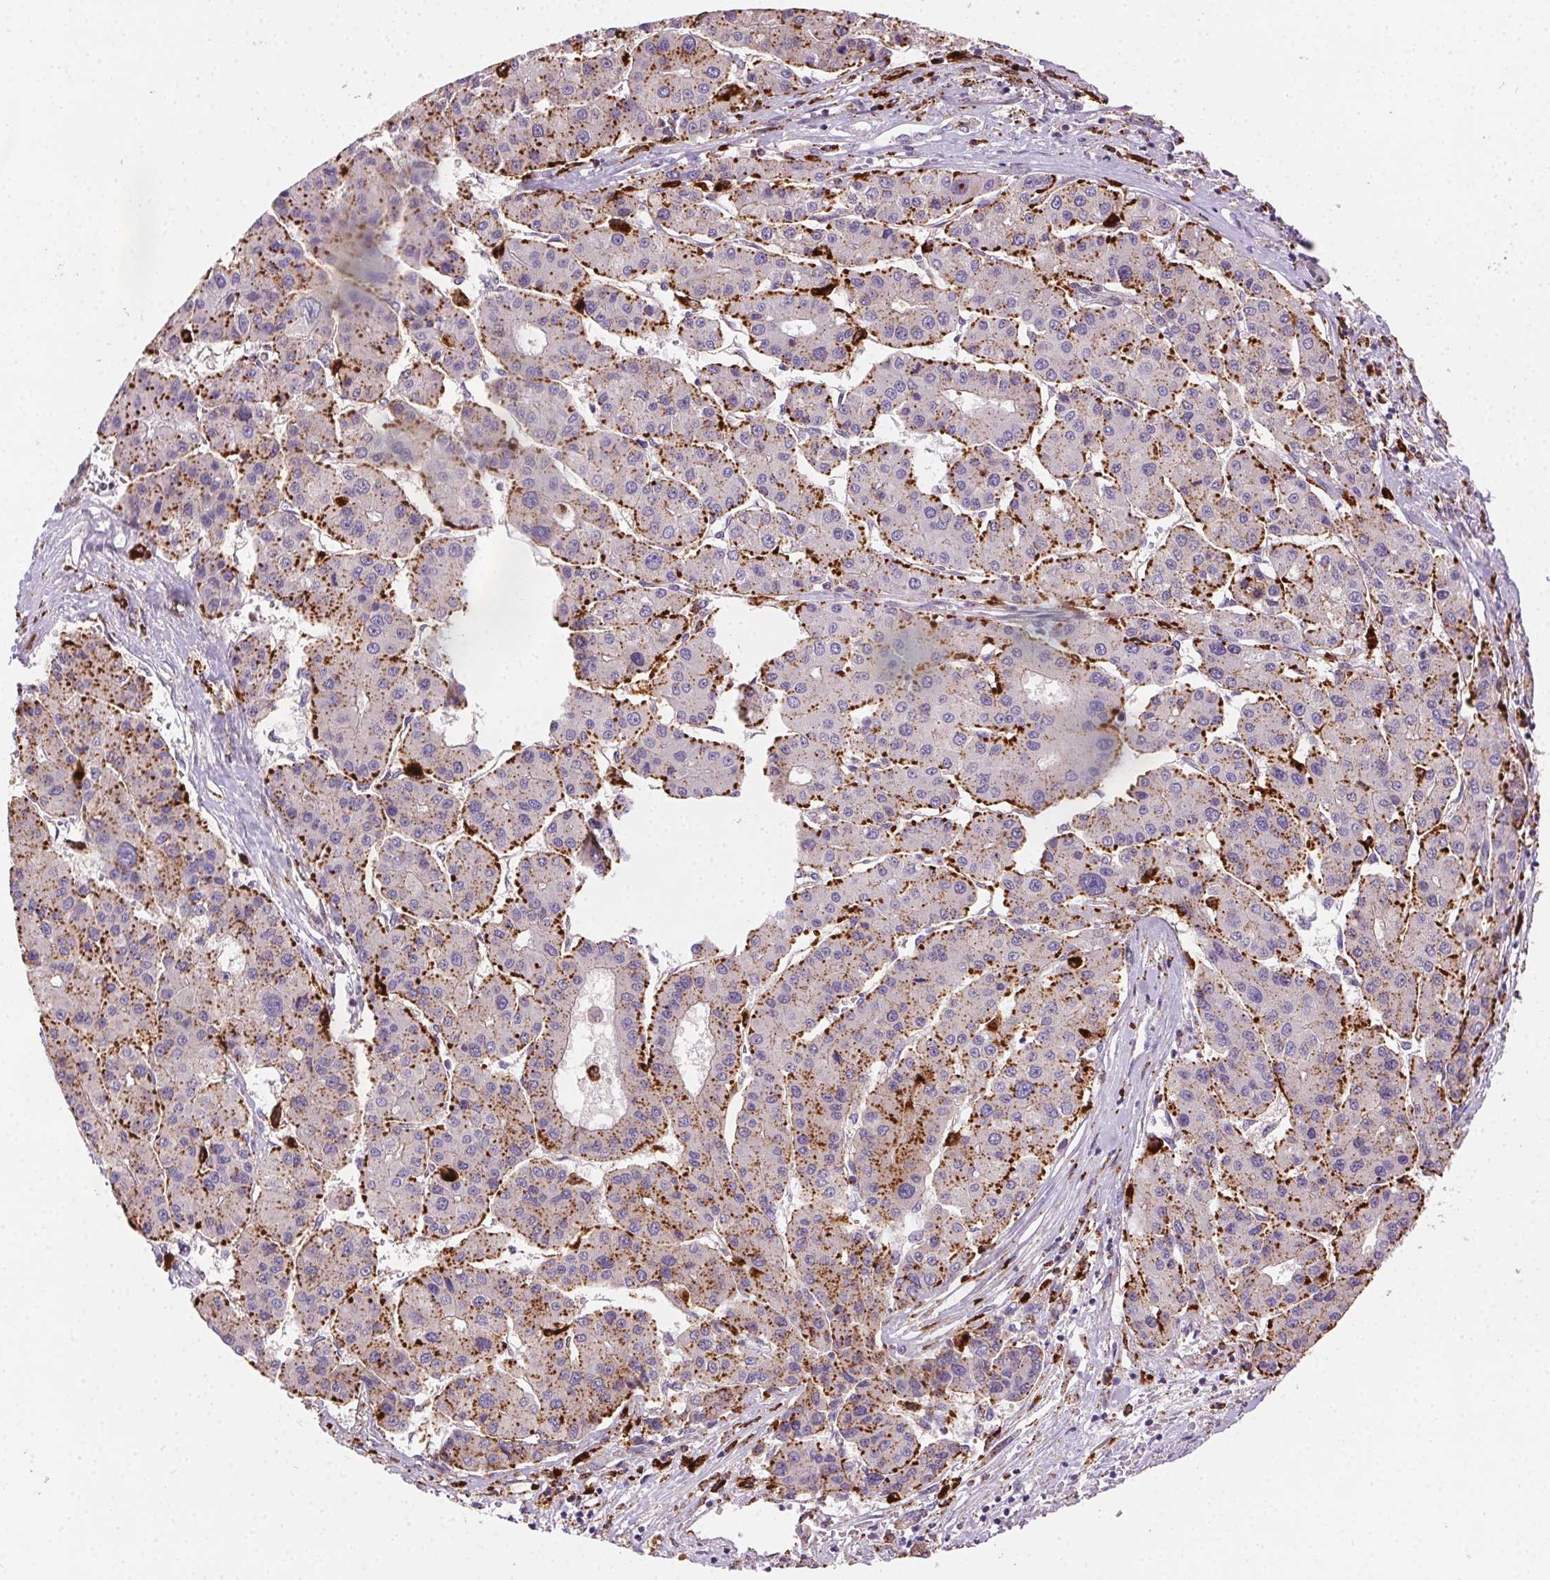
{"staining": {"intensity": "strong", "quantity": "25%-75%", "location": "cytoplasmic/membranous"}, "tissue": "liver cancer", "cell_type": "Tumor cells", "image_type": "cancer", "snomed": [{"axis": "morphology", "description": "Carcinoma, Hepatocellular, NOS"}, {"axis": "topography", "description": "Liver"}], "caption": "Immunohistochemistry of human hepatocellular carcinoma (liver) reveals high levels of strong cytoplasmic/membranous staining in approximately 25%-75% of tumor cells. (IHC, brightfield microscopy, high magnification).", "gene": "SCPEP1", "patient": {"sex": "male", "age": 73}}